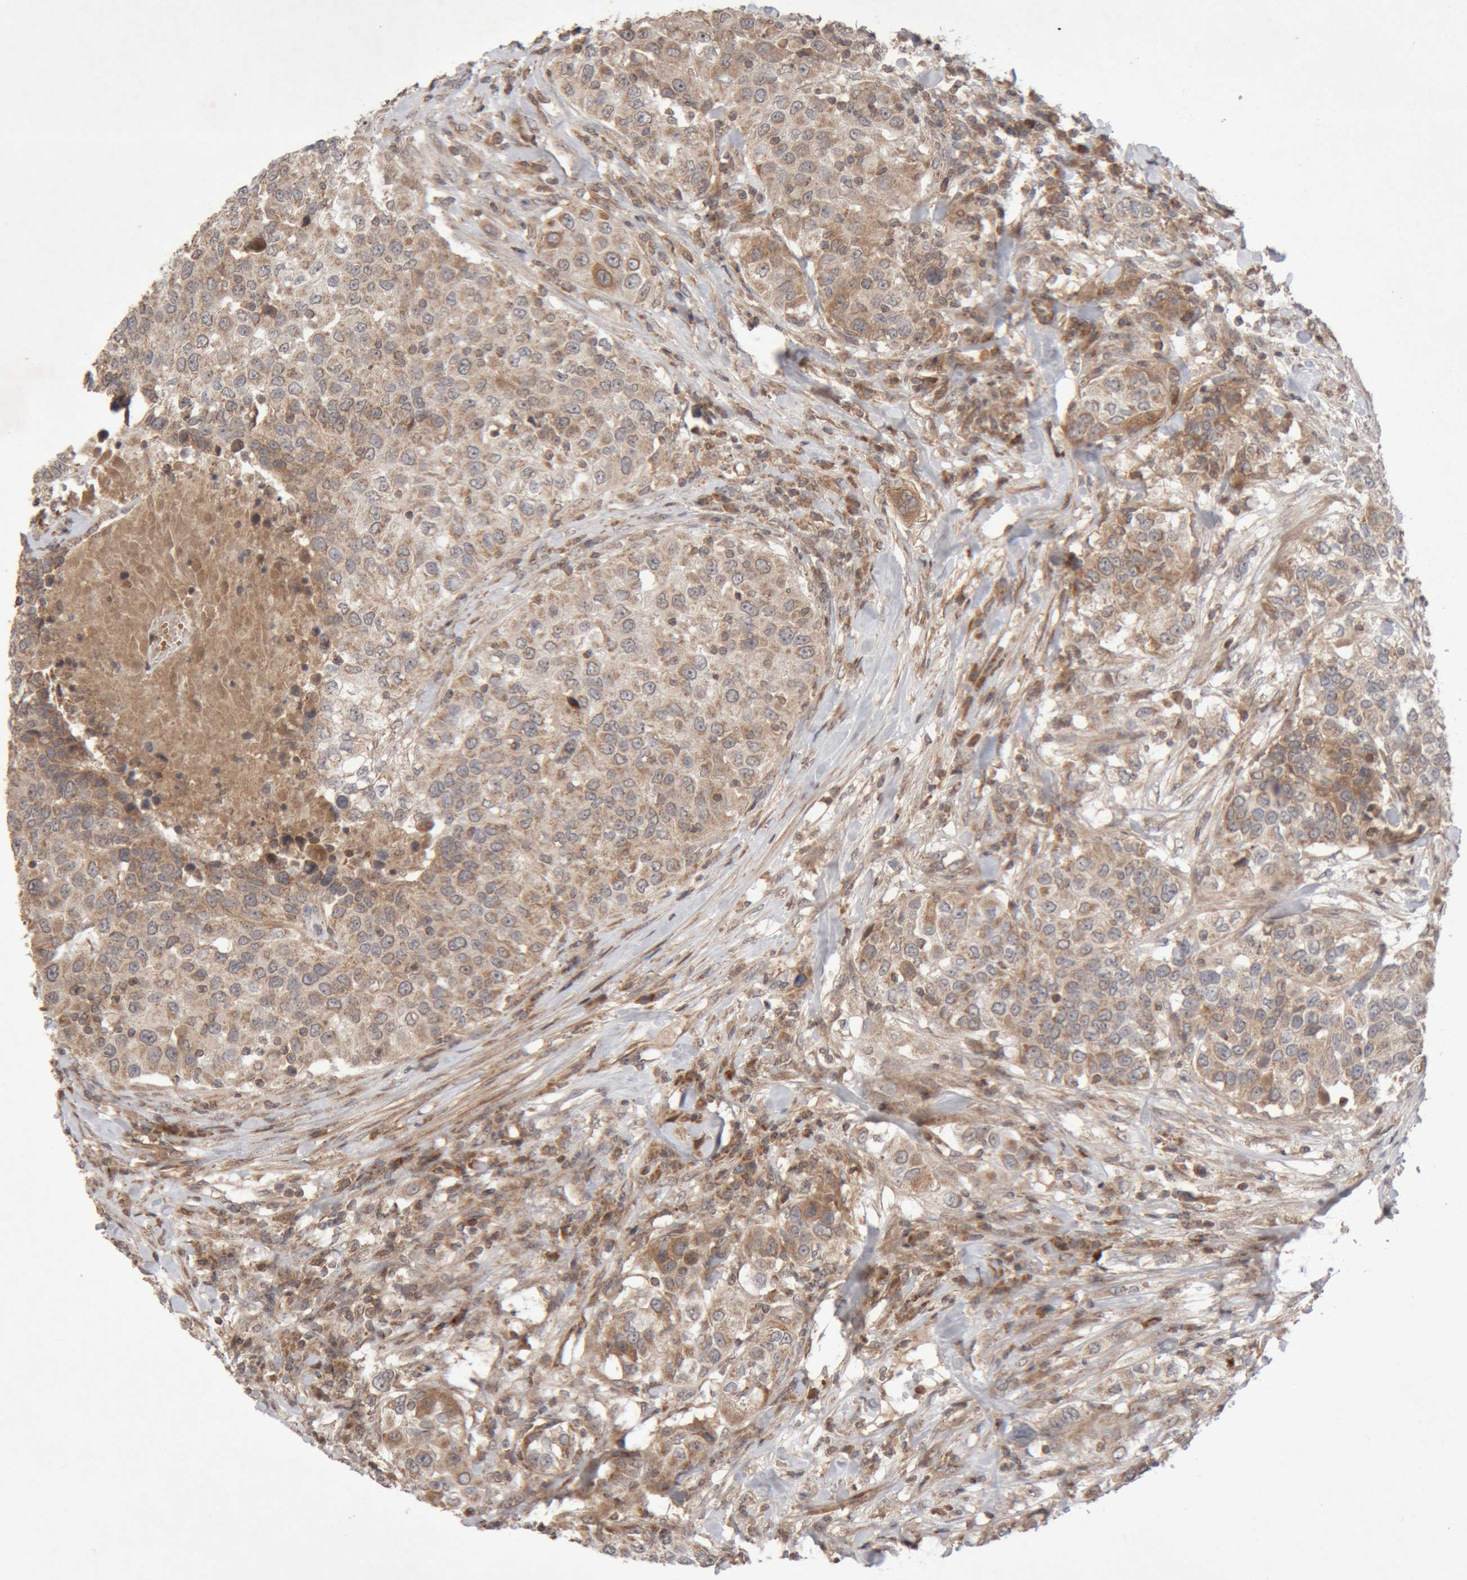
{"staining": {"intensity": "moderate", "quantity": "25%-75%", "location": "cytoplasmic/membranous"}, "tissue": "urothelial cancer", "cell_type": "Tumor cells", "image_type": "cancer", "snomed": [{"axis": "morphology", "description": "Urothelial carcinoma, High grade"}, {"axis": "topography", "description": "Urinary bladder"}], "caption": "This is a photomicrograph of IHC staining of urothelial cancer, which shows moderate staining in the cytoplasmic/membranous of tumor cells.", "gene": "KIF21B", "patient": {"sex": "female", "age": 80}}